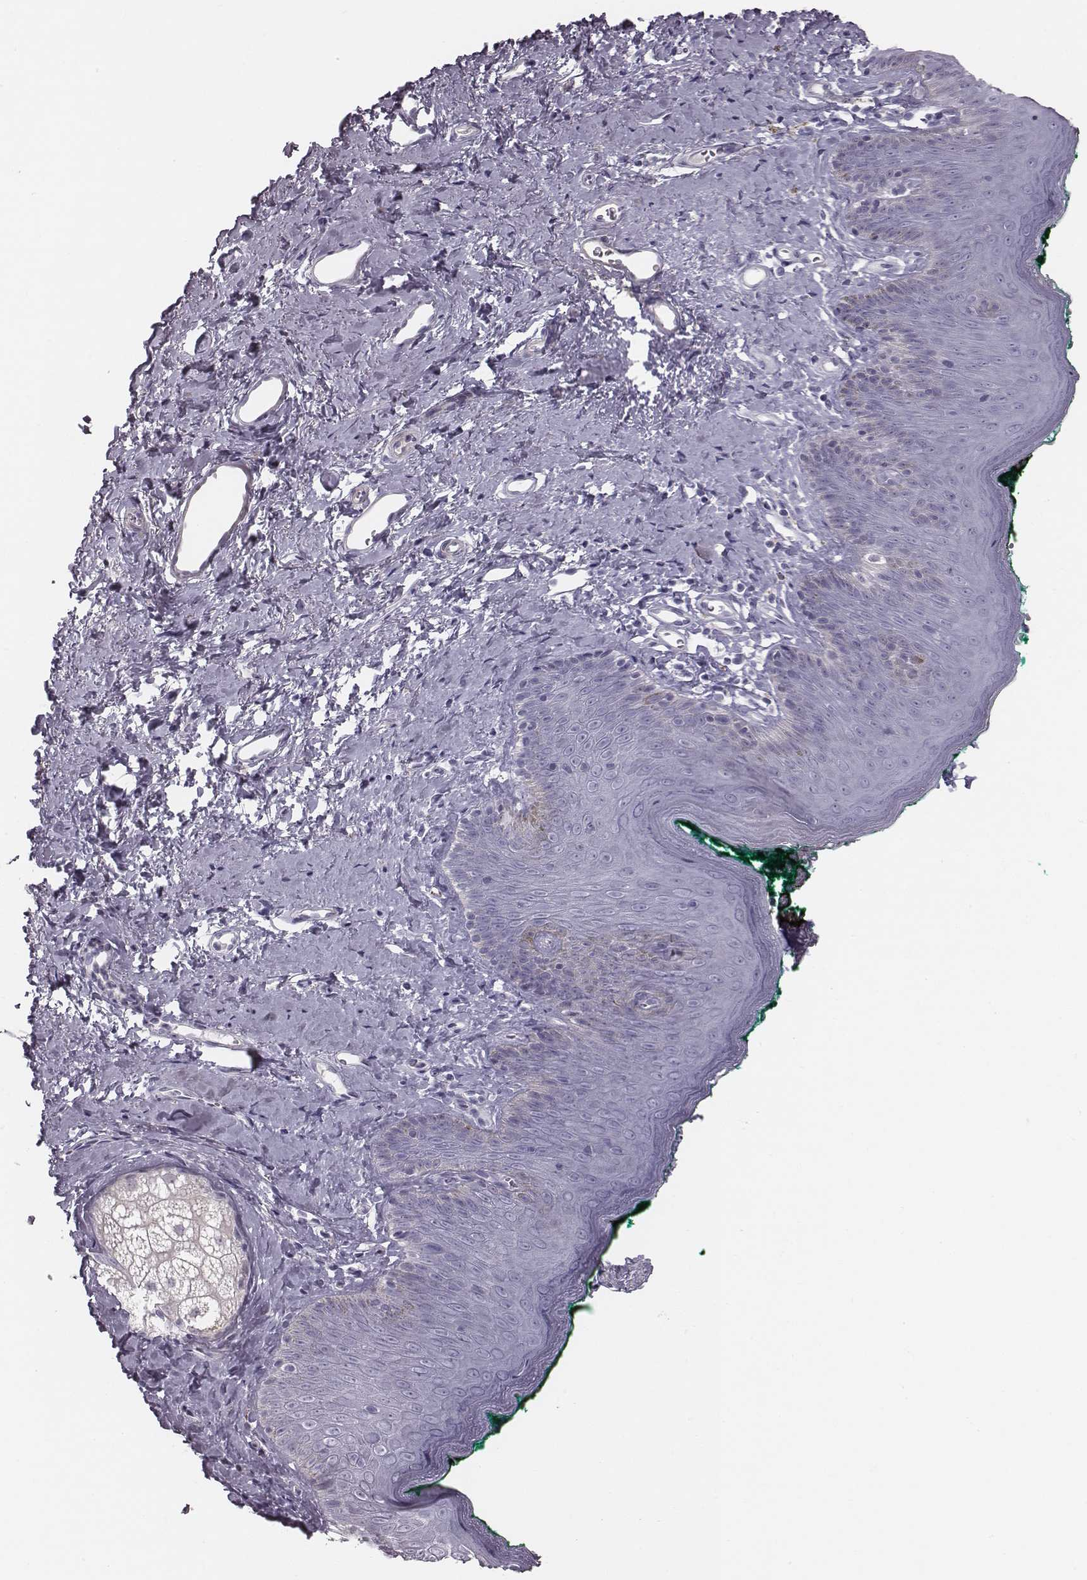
{"staining": {"intensity": "negative", "quantity": "none", "location": "none"}, "tissue": "skin", "cell_type": "Epidermal cells", "image_type": "normal", "snomed": [{"axis": "morphology", "description": "Normal tissue, NOS"}, {"axis": "topography", "description": "Vulva"}], "caption": "Immunohistochemical staining of benign skin exhibits no significant expression in epidermal cells.", "gene": "CRISP1", "patient": {"sex": "female", "age": 66}}